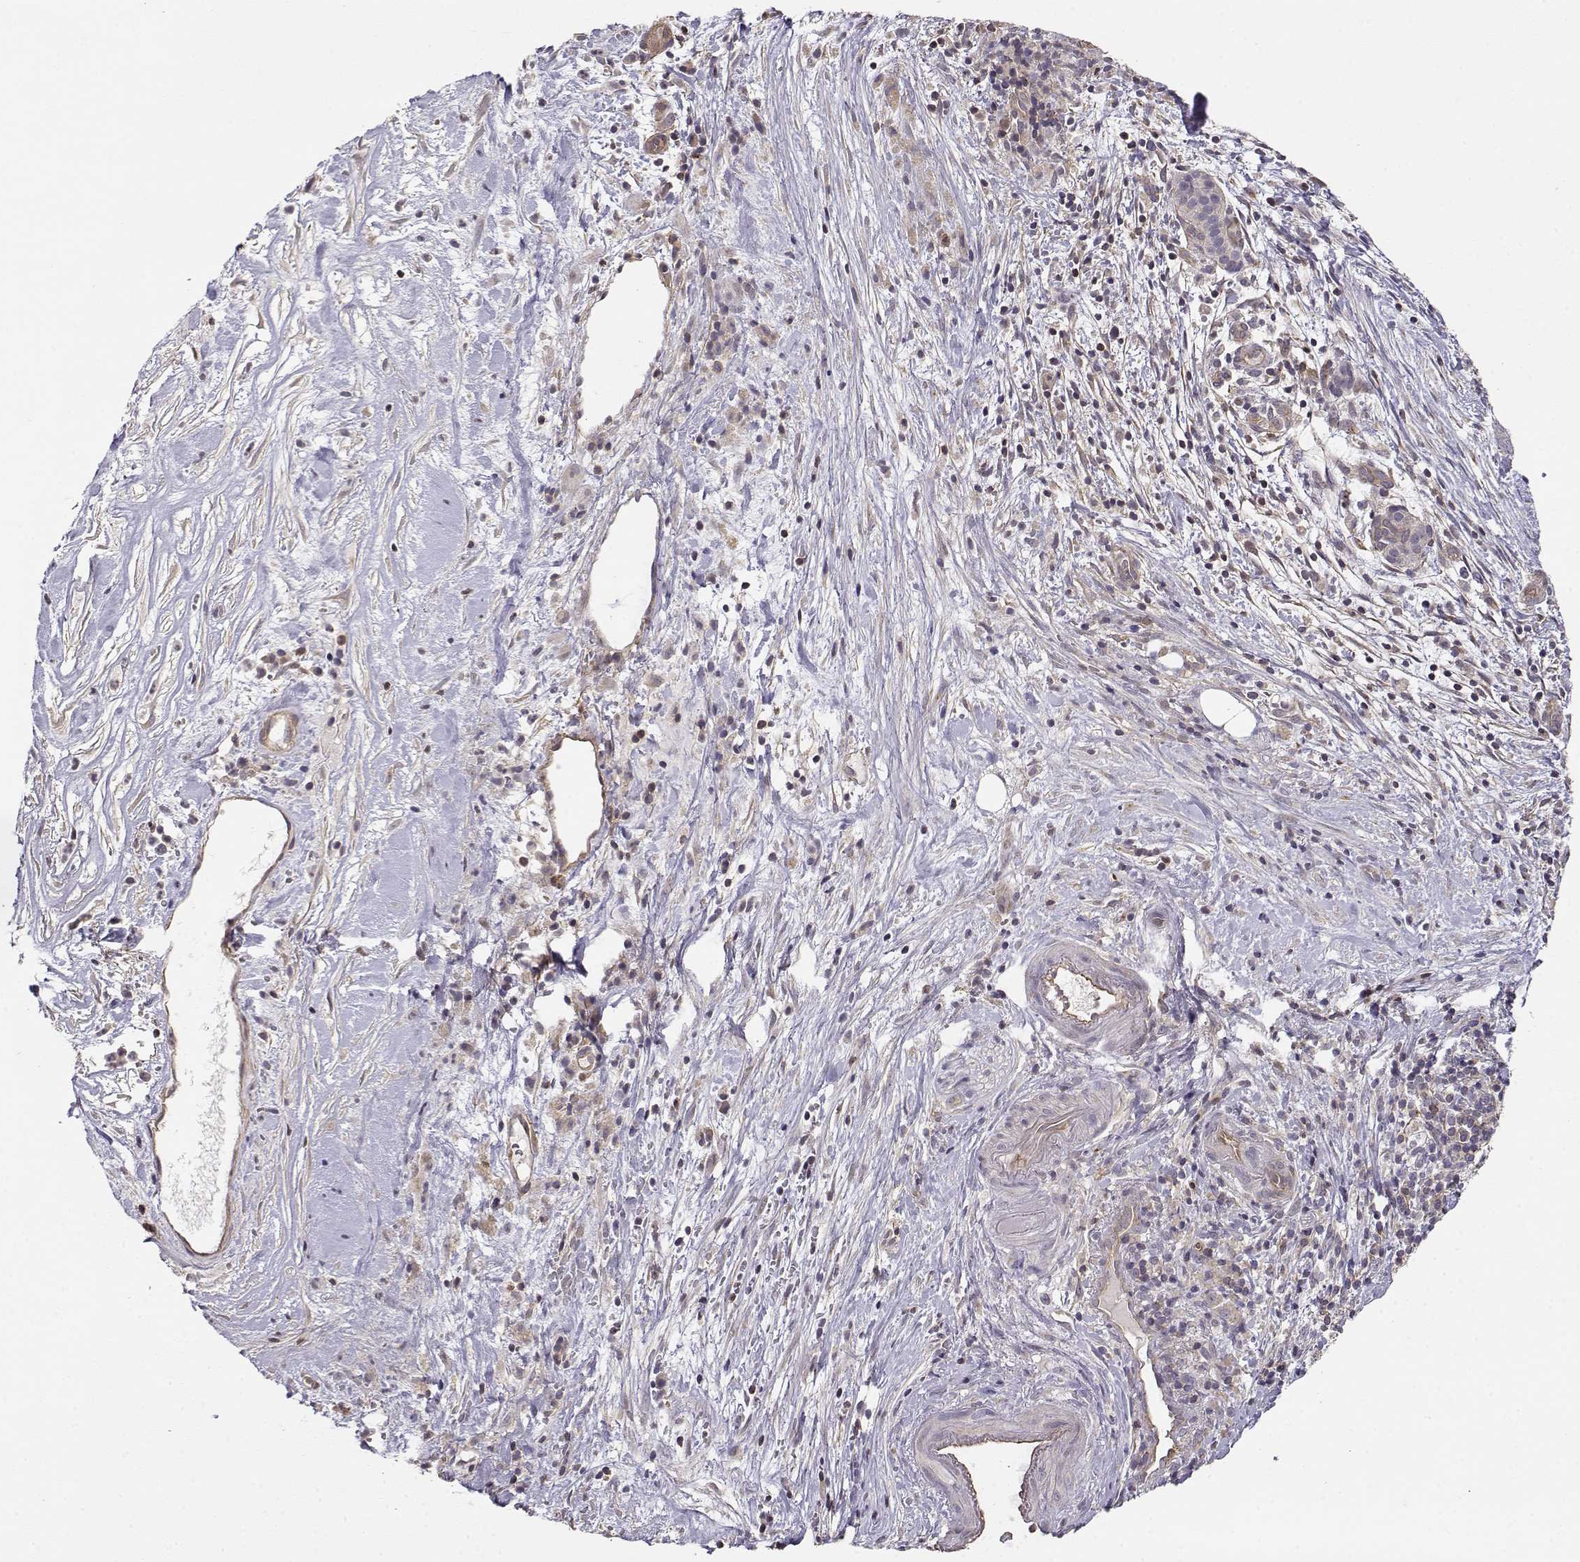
{"staining": {"intensity": "negative", "quantity": "none", "location": "none"}, "tissue": "pancreatic cancer", "cell_type": "Tumor cells", "image_type": "cancer", "snomed": [{"axis": "morphology", "description": "Adenocarcinoma, NOS"}, {"axis": "topography", "description": "Pancreas"}], "caption": "DAB immunohistochemical staining of human pancreatic adenocarcinoma displays no significant expression in tumor cells.", "gene": "IFITM1", "patient": {"sex": "male", "age": 44}}